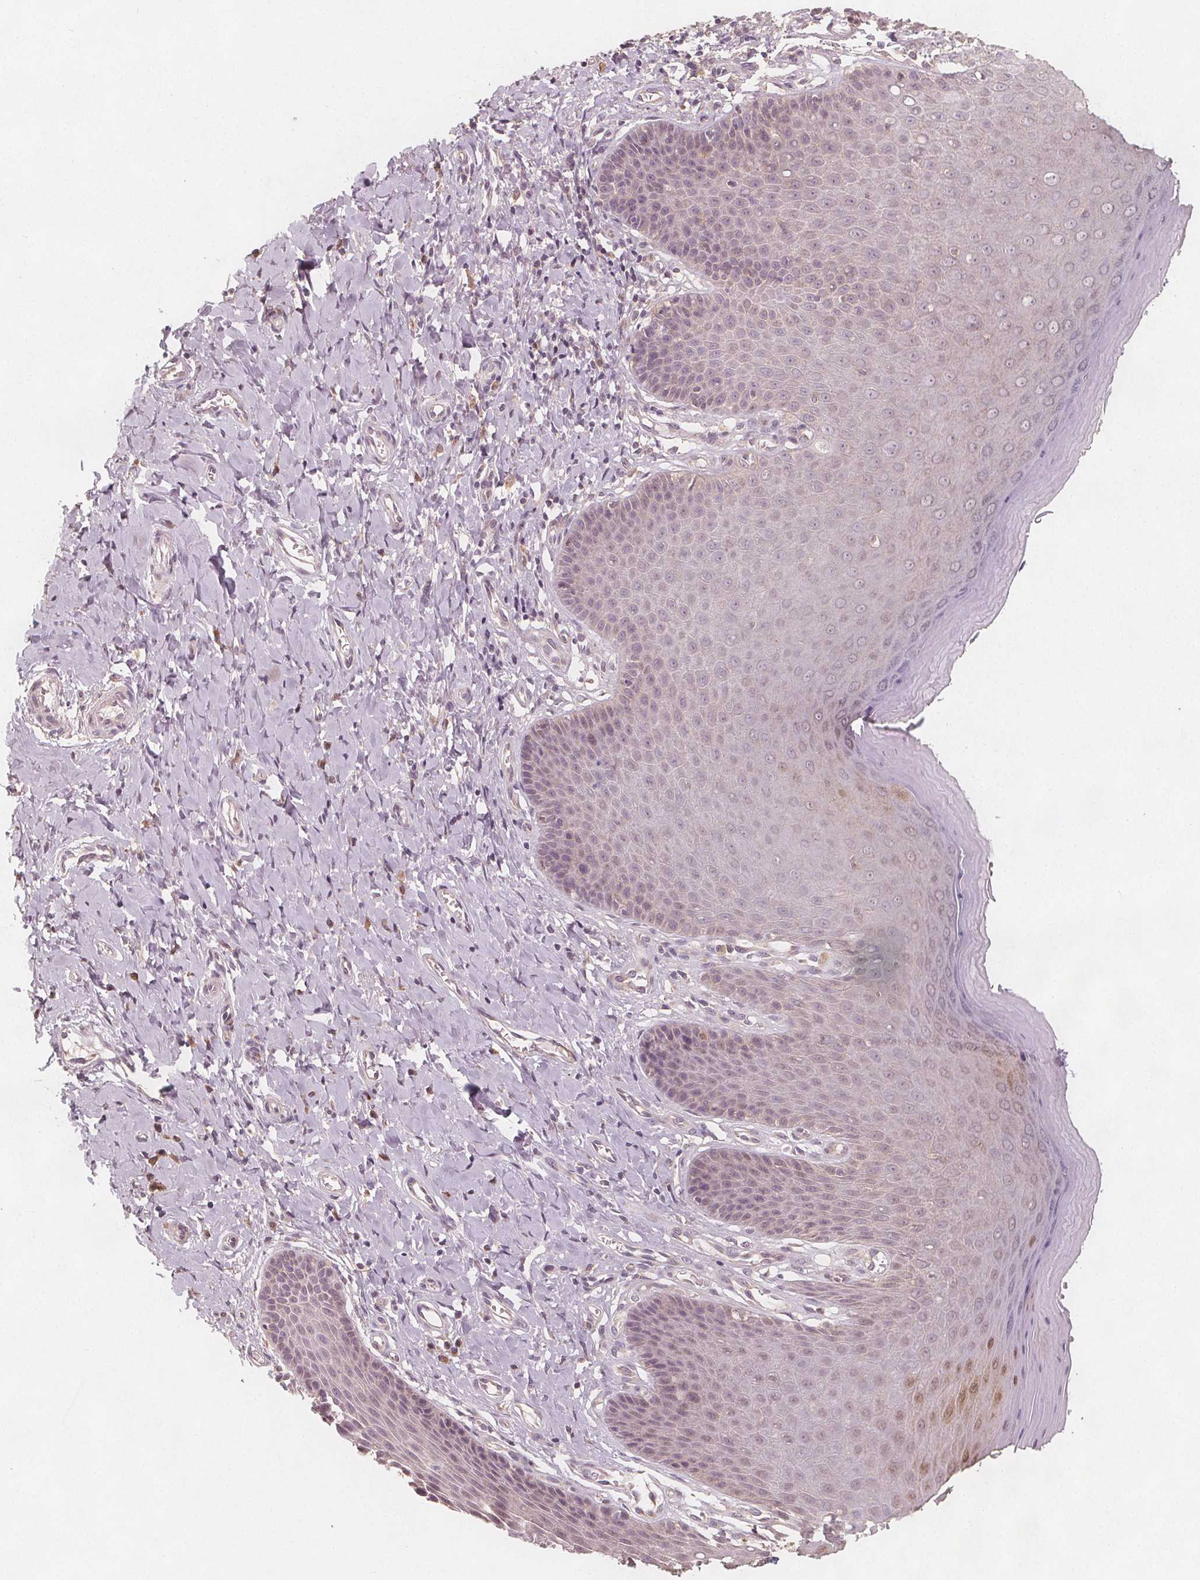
{"staining": {"intensity": "moderate", "quantity": "<25%", "location": "cytoplasmic/membranous,nuclear"}, "tissue": "vagina", "cell_type": "Squamous epithelial cells", "image_type": "normal", "snomed": [{"axis": "morphology", "description": "Normal tissue, NOS"}, {"axis": "topography", "description": "Vagina"}], "caption": "High-power microscopy captured an IHC photomicrograph of unremarkable vagina, revealing moderate cytoplasmic/membranous,nuclear positivity in about <25% of squamous epithelial cells. Nuclei are stained in blue.", "gene": "NCSTN", "patient": {"sex": "female", "age": 83}}